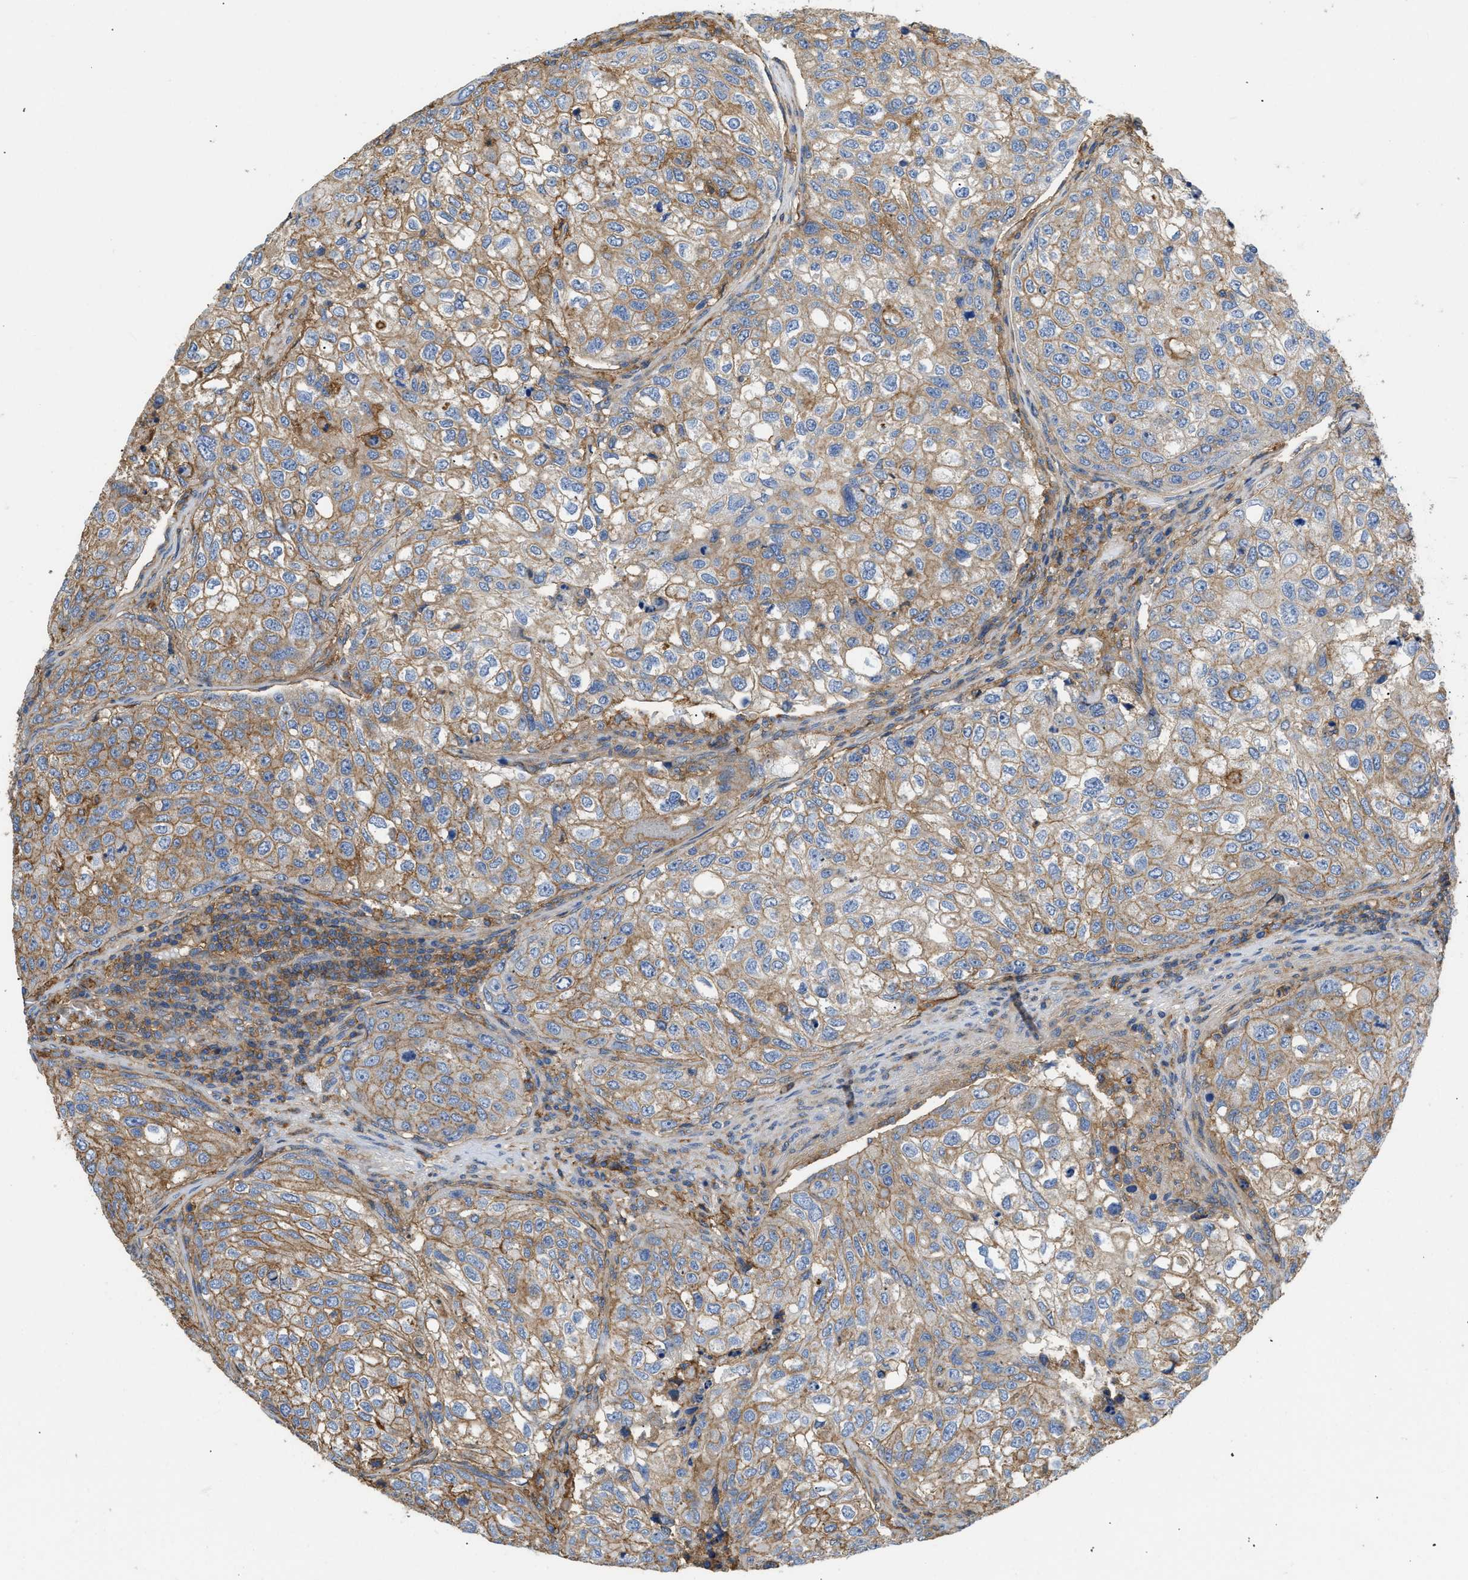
{"staining": {"intensity": "moderate", "quantity": ">75%", "location": "cytoplasmic/membranous"}, "tissue": "urothelial cancer", "cell_type": "Tumor cells", "image_type": "cancer", "snomed": [{"axis": "morphology", "description": "Urothelial carcinoma, High grade"}, {"axis": "topography", "description": "Lymph node"}, {"axis": "topography", "description": "Urinary bladder"}], "caption": "Immunohistochemical staining of urothelial cancer shows medium levels of moderate cytoplasmic/membranous expression in about >75% of tumor cells.", "gene": "GNB4", "patient": {"sex": "male", "age": 51}}